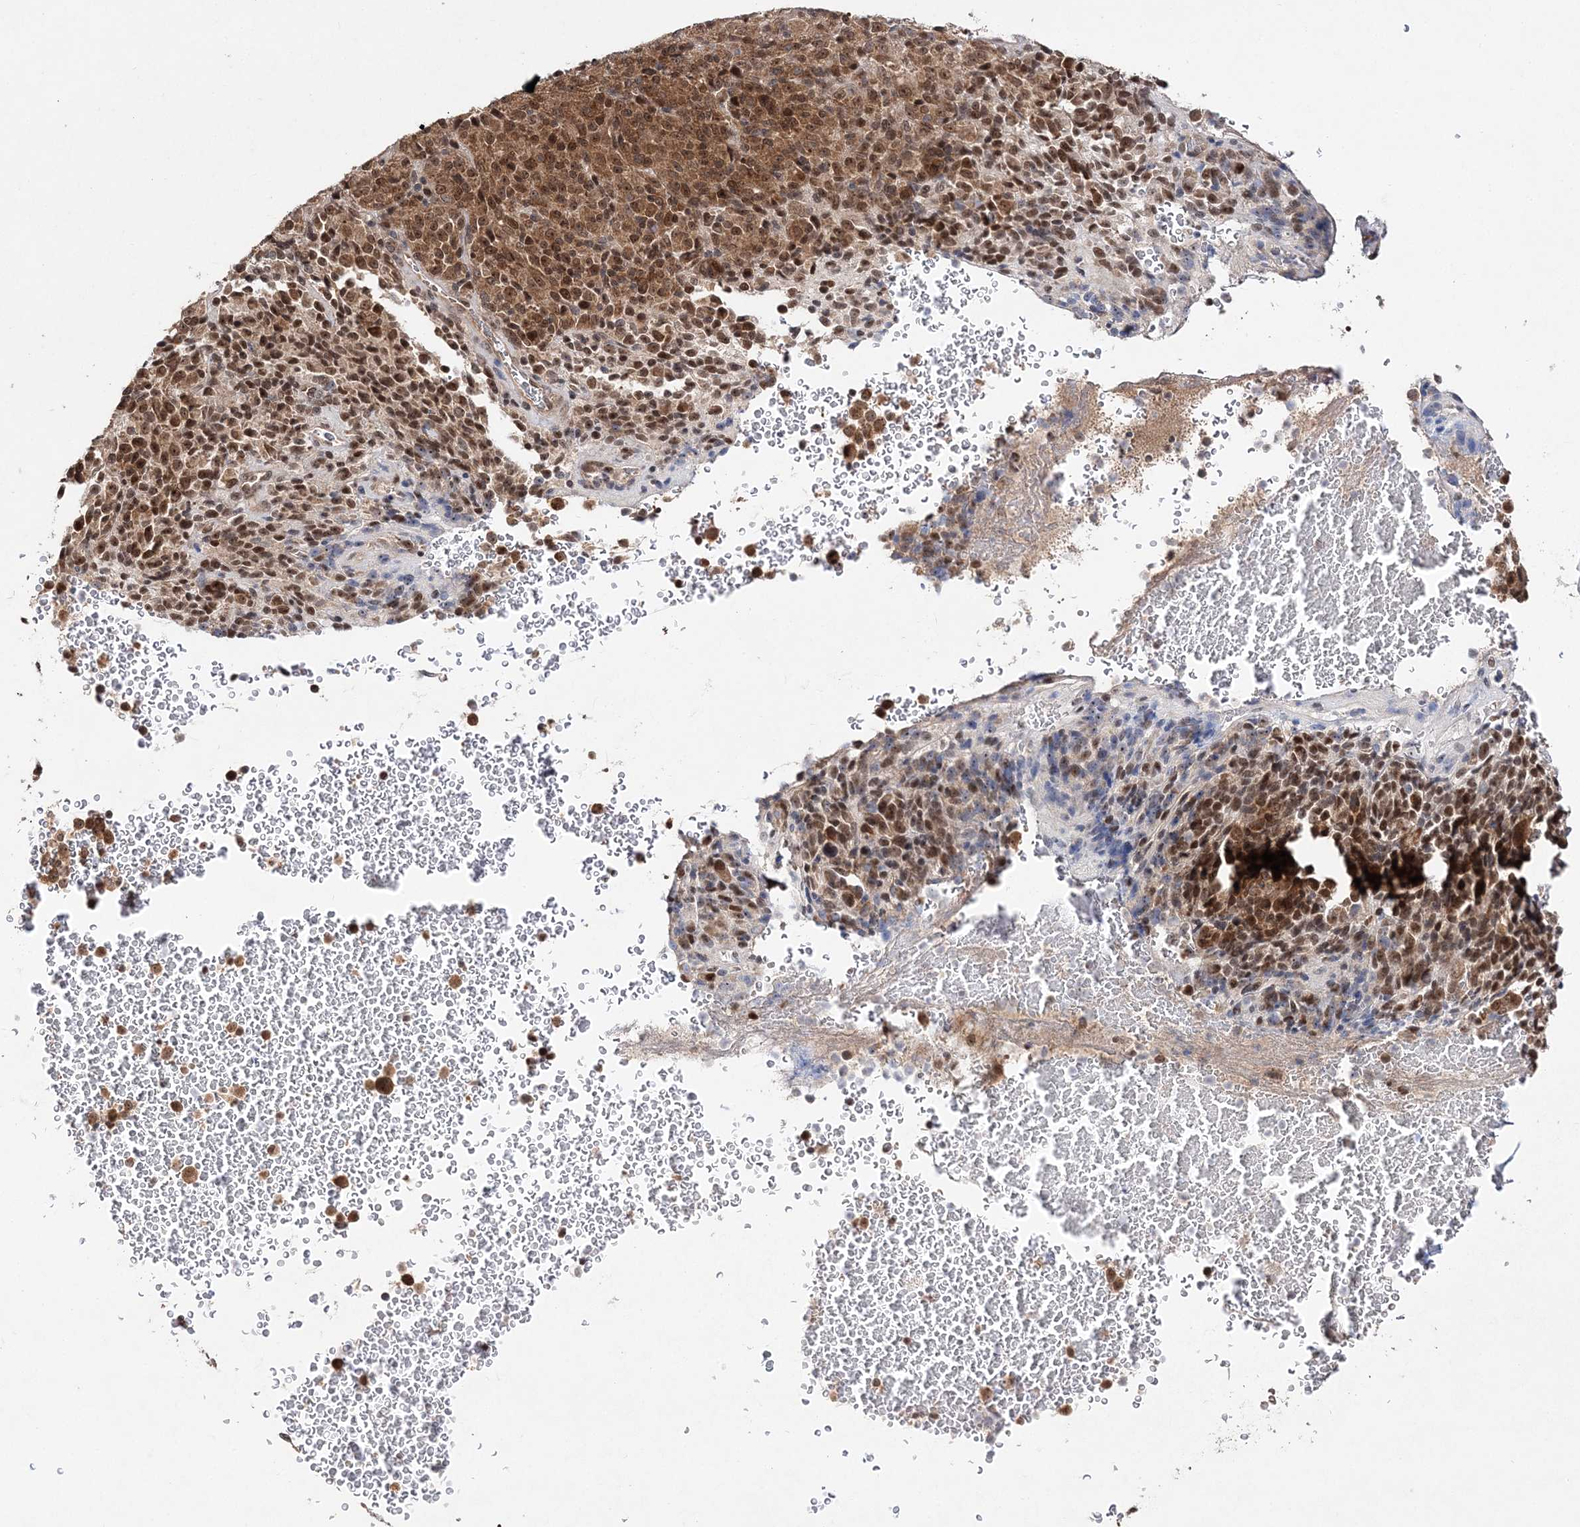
{"staining": {"intensity": "moderate", "quantity": ">75%", "location": "cytoplasmic/membranous,nuclear"}, "tissue": "melanoma", "cell_type": "Tumor cells", "image_type": "cancer", "snomed": [{"axis": "morphology", "description": "Malignant melanoma, Metastatic site"}, {"axis": "topography", "description": "Brain"}], "caption": "Protein staining exhibits moderate cytoplasmic/membranous and nuclear staining in approximately >75% of tumor cells in melanoma.", "gene": "NIF3L1", "patient": {"sex": "female", "age": 56}}